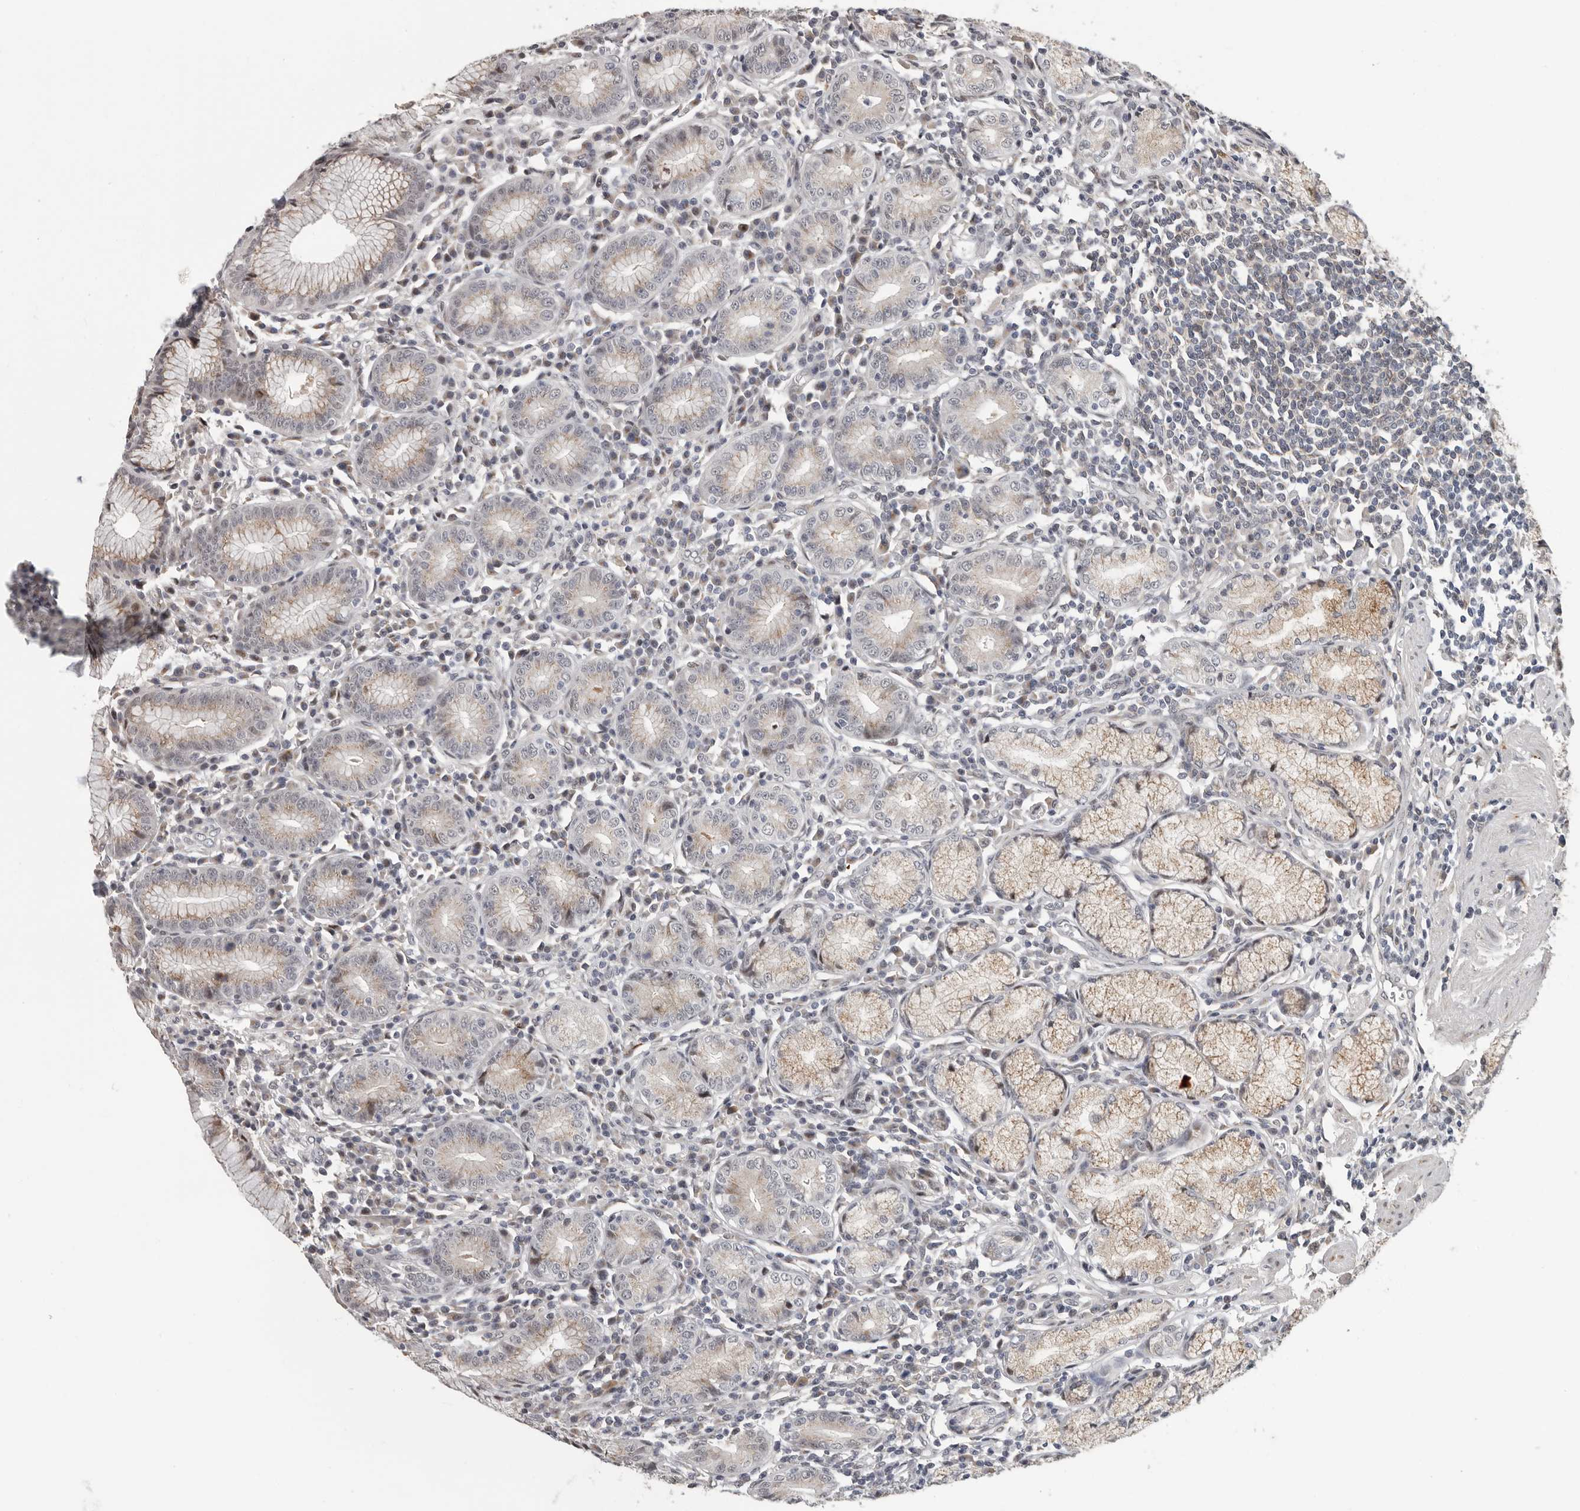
{"staining": {"intensity": "weak", "quantity": "<25%", "location": "cytoplasmic/membranous"}, "tissue": "stomach", "cell_type": "Glandular cells", "image_type": "normal", "snomed": [{"axis": "morphology", "description": "Normal tissue, NOS"}, {"axis": "topography", "description": "Stomach"}], "caption": "IHC histopathology image of normal human stomach stained for a protein (brown), which exhibits no expression in glandular cells. (Stains: DAB immunohistochemistry with hematoxylin counter stain, Microscopy: brightfield microscopy at high magnification).", "gene": "RALGPS2", "patient": {"sex": "male", "age": 55}}